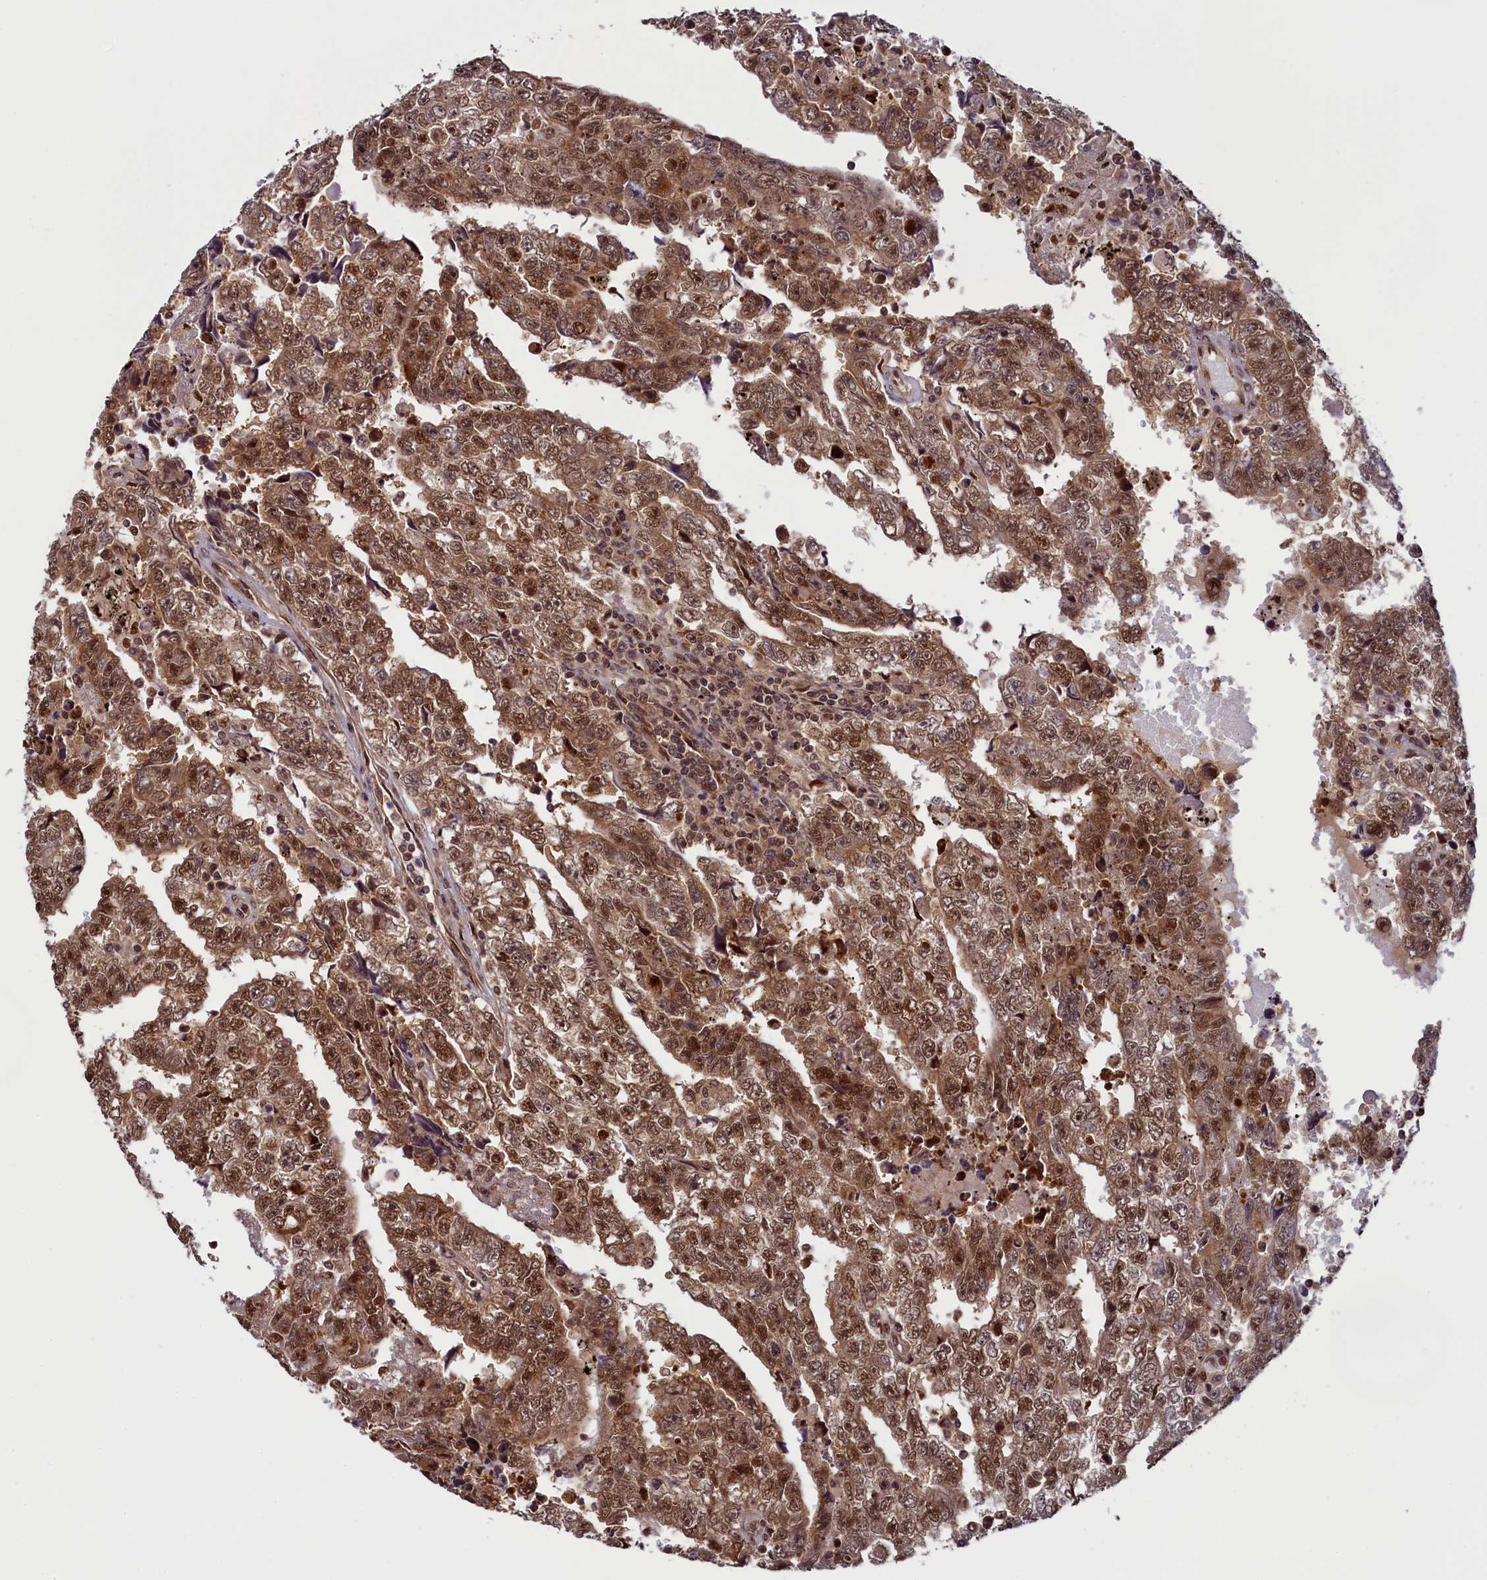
{"staining": {"intensity": "strong", "quantity": ">75%", "location": "cytoplasmic/membranous,nuclear"}, "tissue": "testis cancer", "cell_type": "Tumor cells", "image_type": "cancer", "snomed": [{"axis": "morphology", "description": "Carcinoma, Embryonal, NOS"}, {"axis": "topography", "description": "Testis"}], "caption": "Protein expression analysis of testis cancer demonstrates strong cytoplasmic/membranous and nuclear positivity in approximately >75% of tumor cells.", "gene": "SLC7A6OS", "patient": {"sex": "male", "age": 25}}